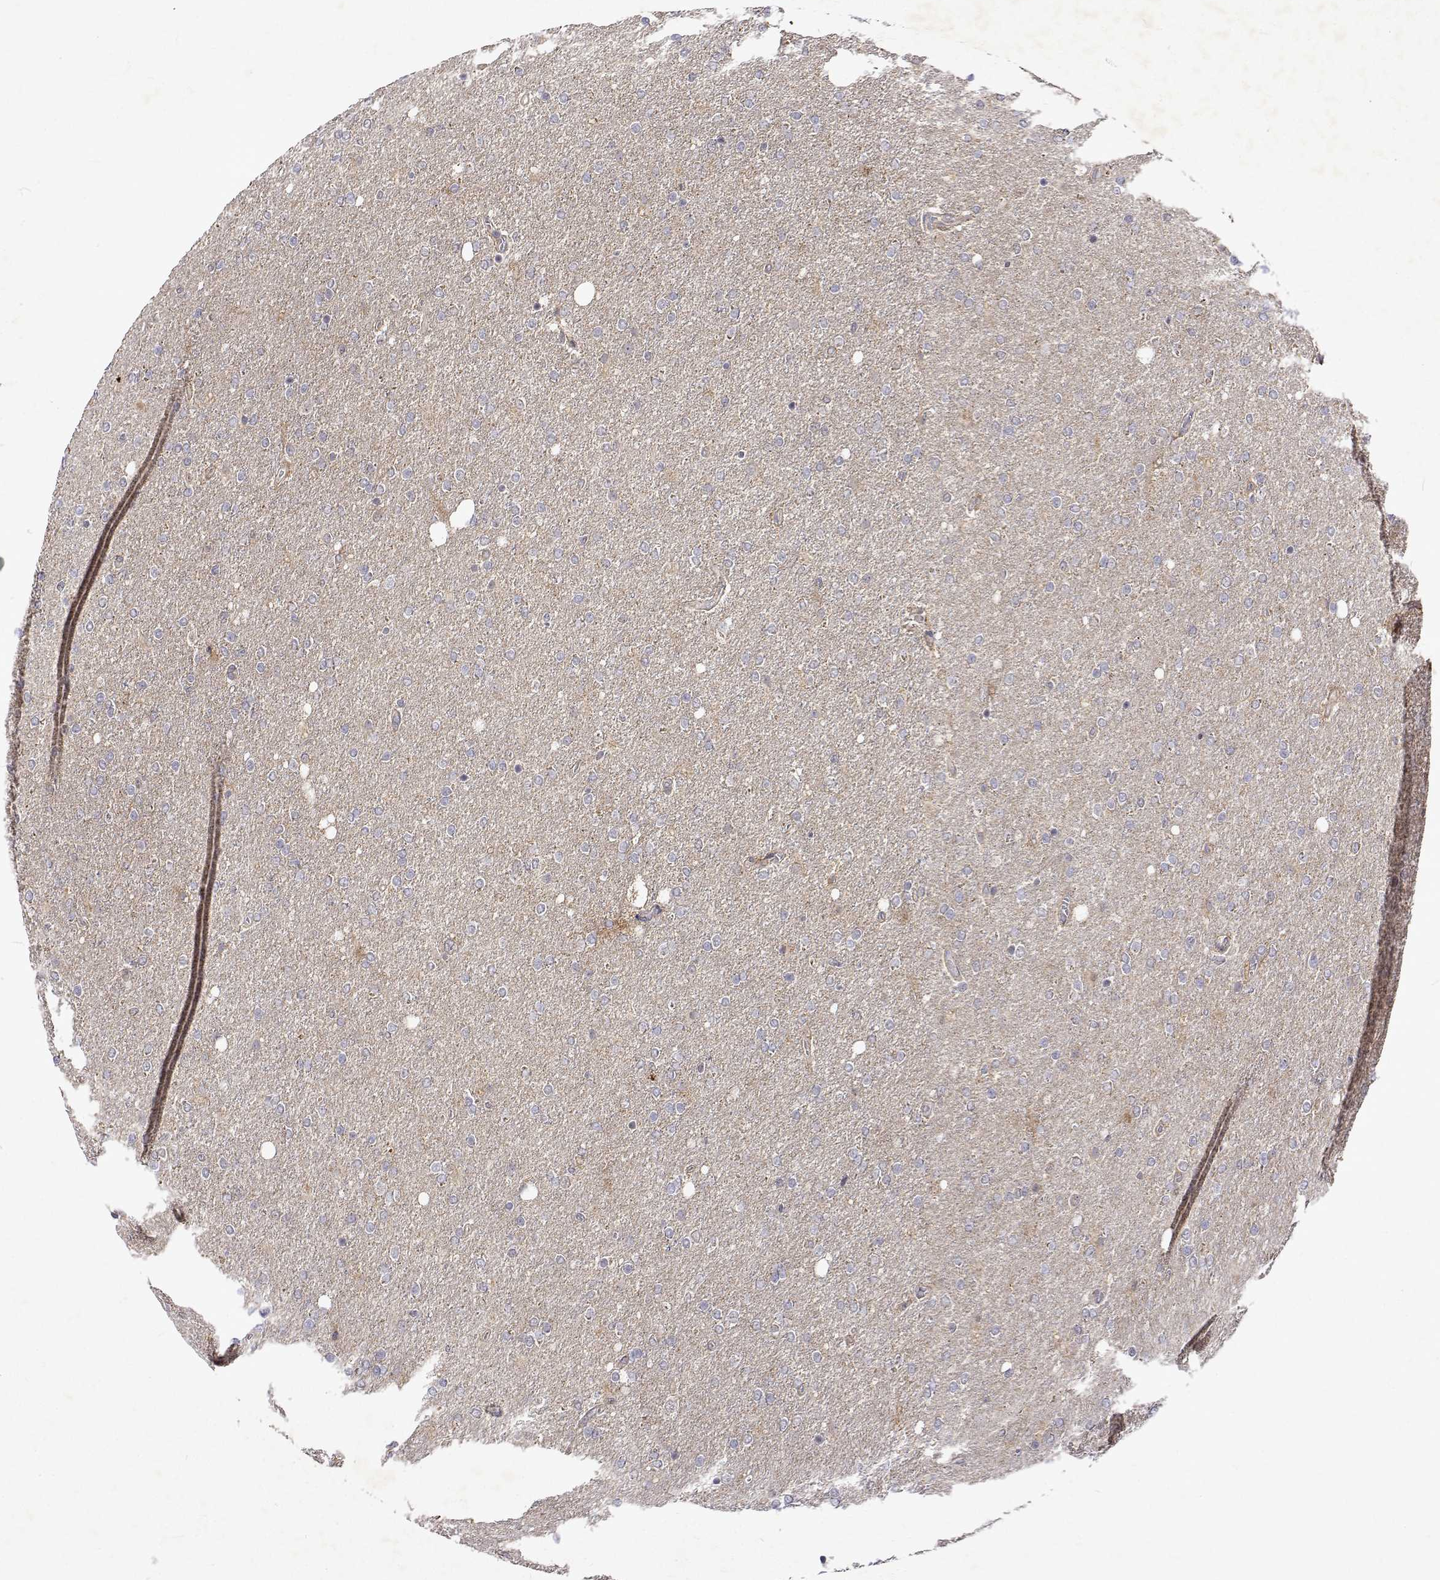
{"staining": {"intensity": "negative", "quantity": "none", "location": "none"}, "tissue": "glioma", "cell_type": "Tumor cells", "image_type": "cancer", "snomed": [{"axis": "morphology", "description": "Glioma, malignant, High grade"}, {"axis": "topography", "description": "Cerebral cortex"}], "caption": "DAB (3,3'-diaminobenzidine) immunohistochemical staining of human glioma demonstrates no significant expression in tumor cells.", "gene": "ALKBH8", "patient": {"sex": "male", "age": 70}}